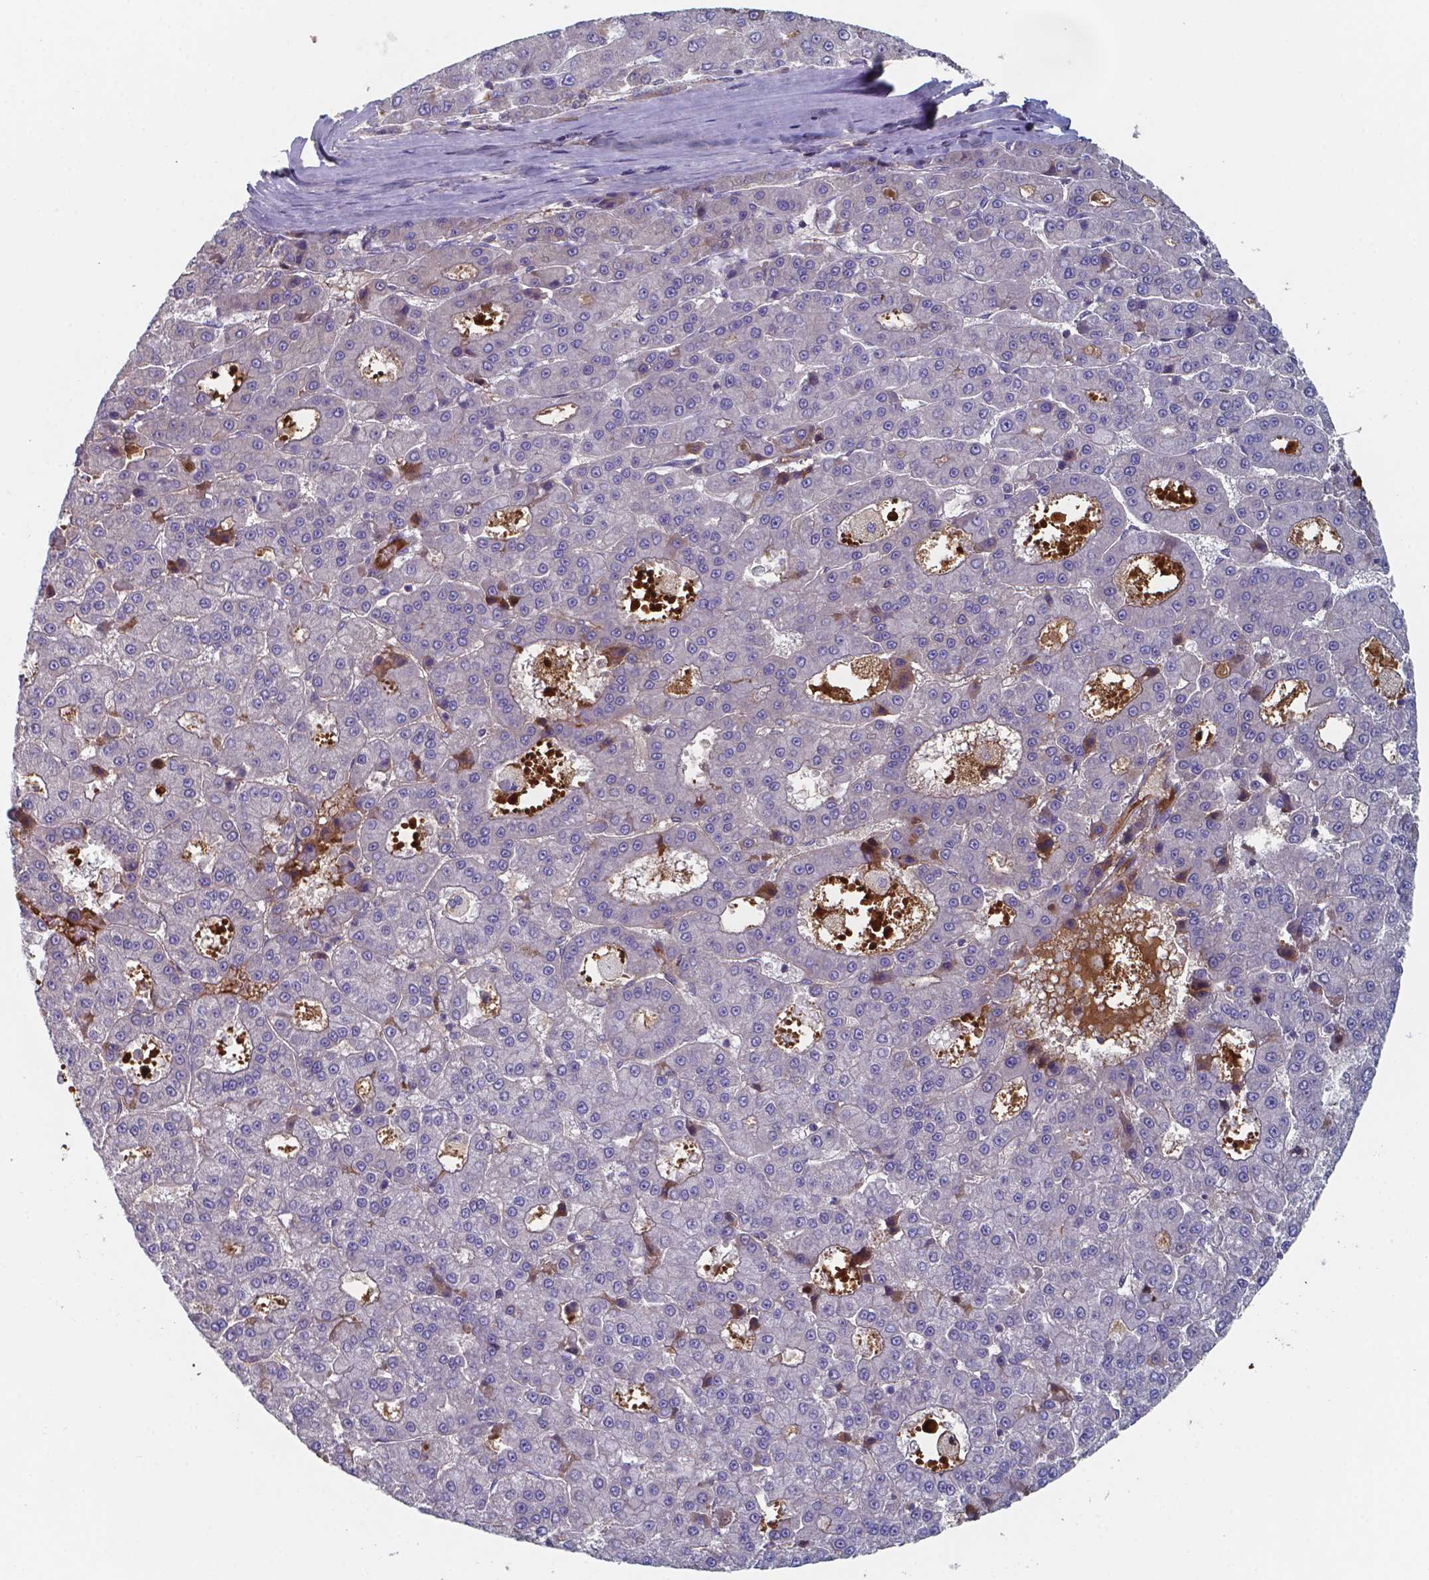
{"staining": {"intensity": "negative", "quantity": "none", "location": "none"}, "tissue": "liver cancer", "cell_type": "Tumor cells", "image_type": "cancer", "snomed": [{"axis": "morphology", "description": "Carcinoma, Hepatocellular, NOS"}, {"axis": "topography", "description": "Liver"}], "caption": "High power microscopy image of an immunohistochemistry image of liver cancer, revealing no significant positivity in tumor cells.", "gene": "BTBD17", "patient": {"sex": "male", "age": 70}}